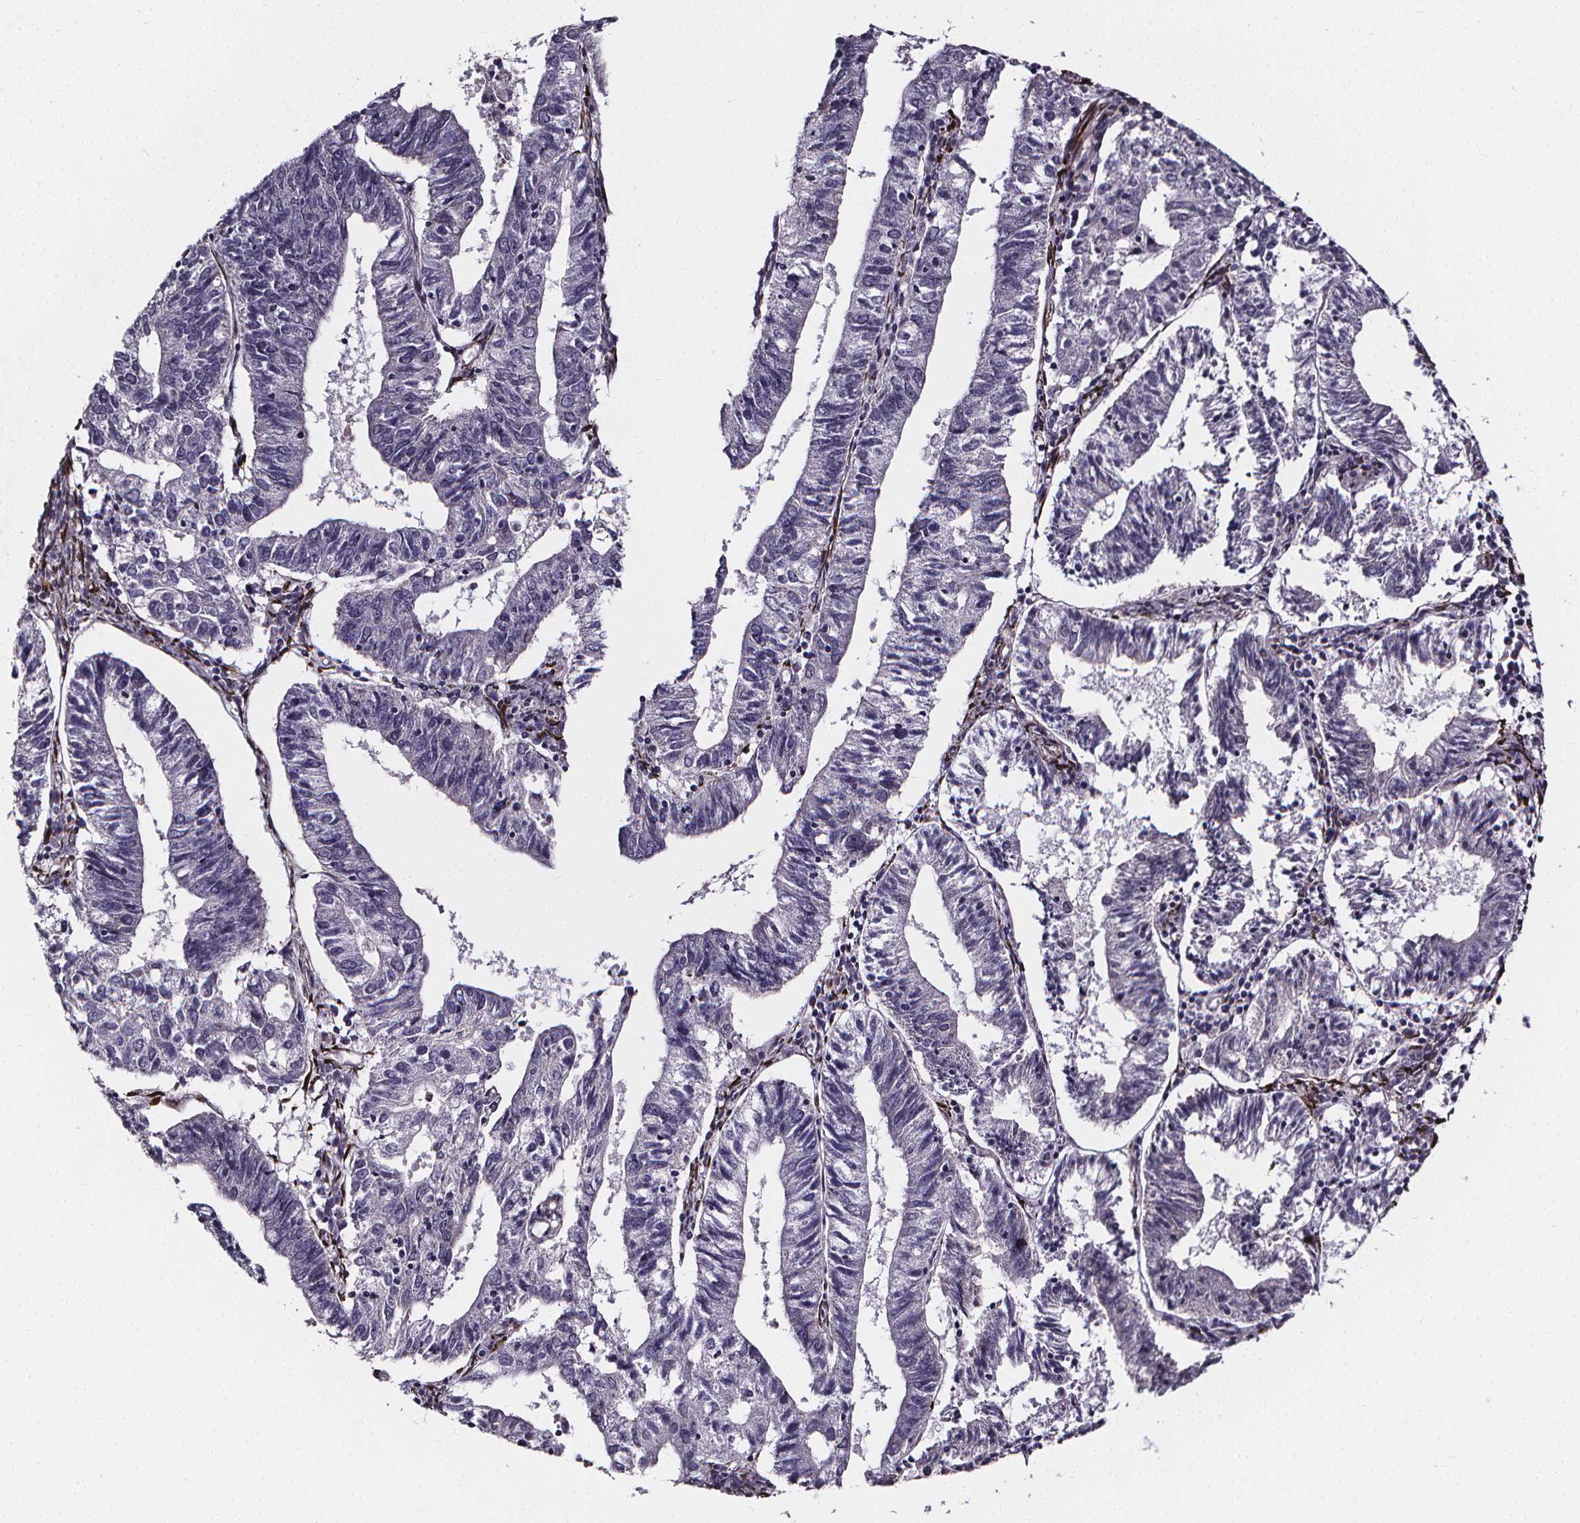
{"staining": {"intensity": "negative", "quantity": "none", "location": "none"}, "tissue": "endometrial cancer", "cell_type": "Tumor cells", "image_type": "cancer", "snomed": [{"axis": "morphology", "description": "Adenocarcinoma, NOS"}, {"axis": "topography", "description": "Endometrium"}], "caption": "There is no significant expression in tumor cells of endometrial cancer. (DAB immunohistochemistry (IHC) with hematoxylin counter stain).", "gene": "AEBP1", "patient": {"sex": "female", "age": 82}}